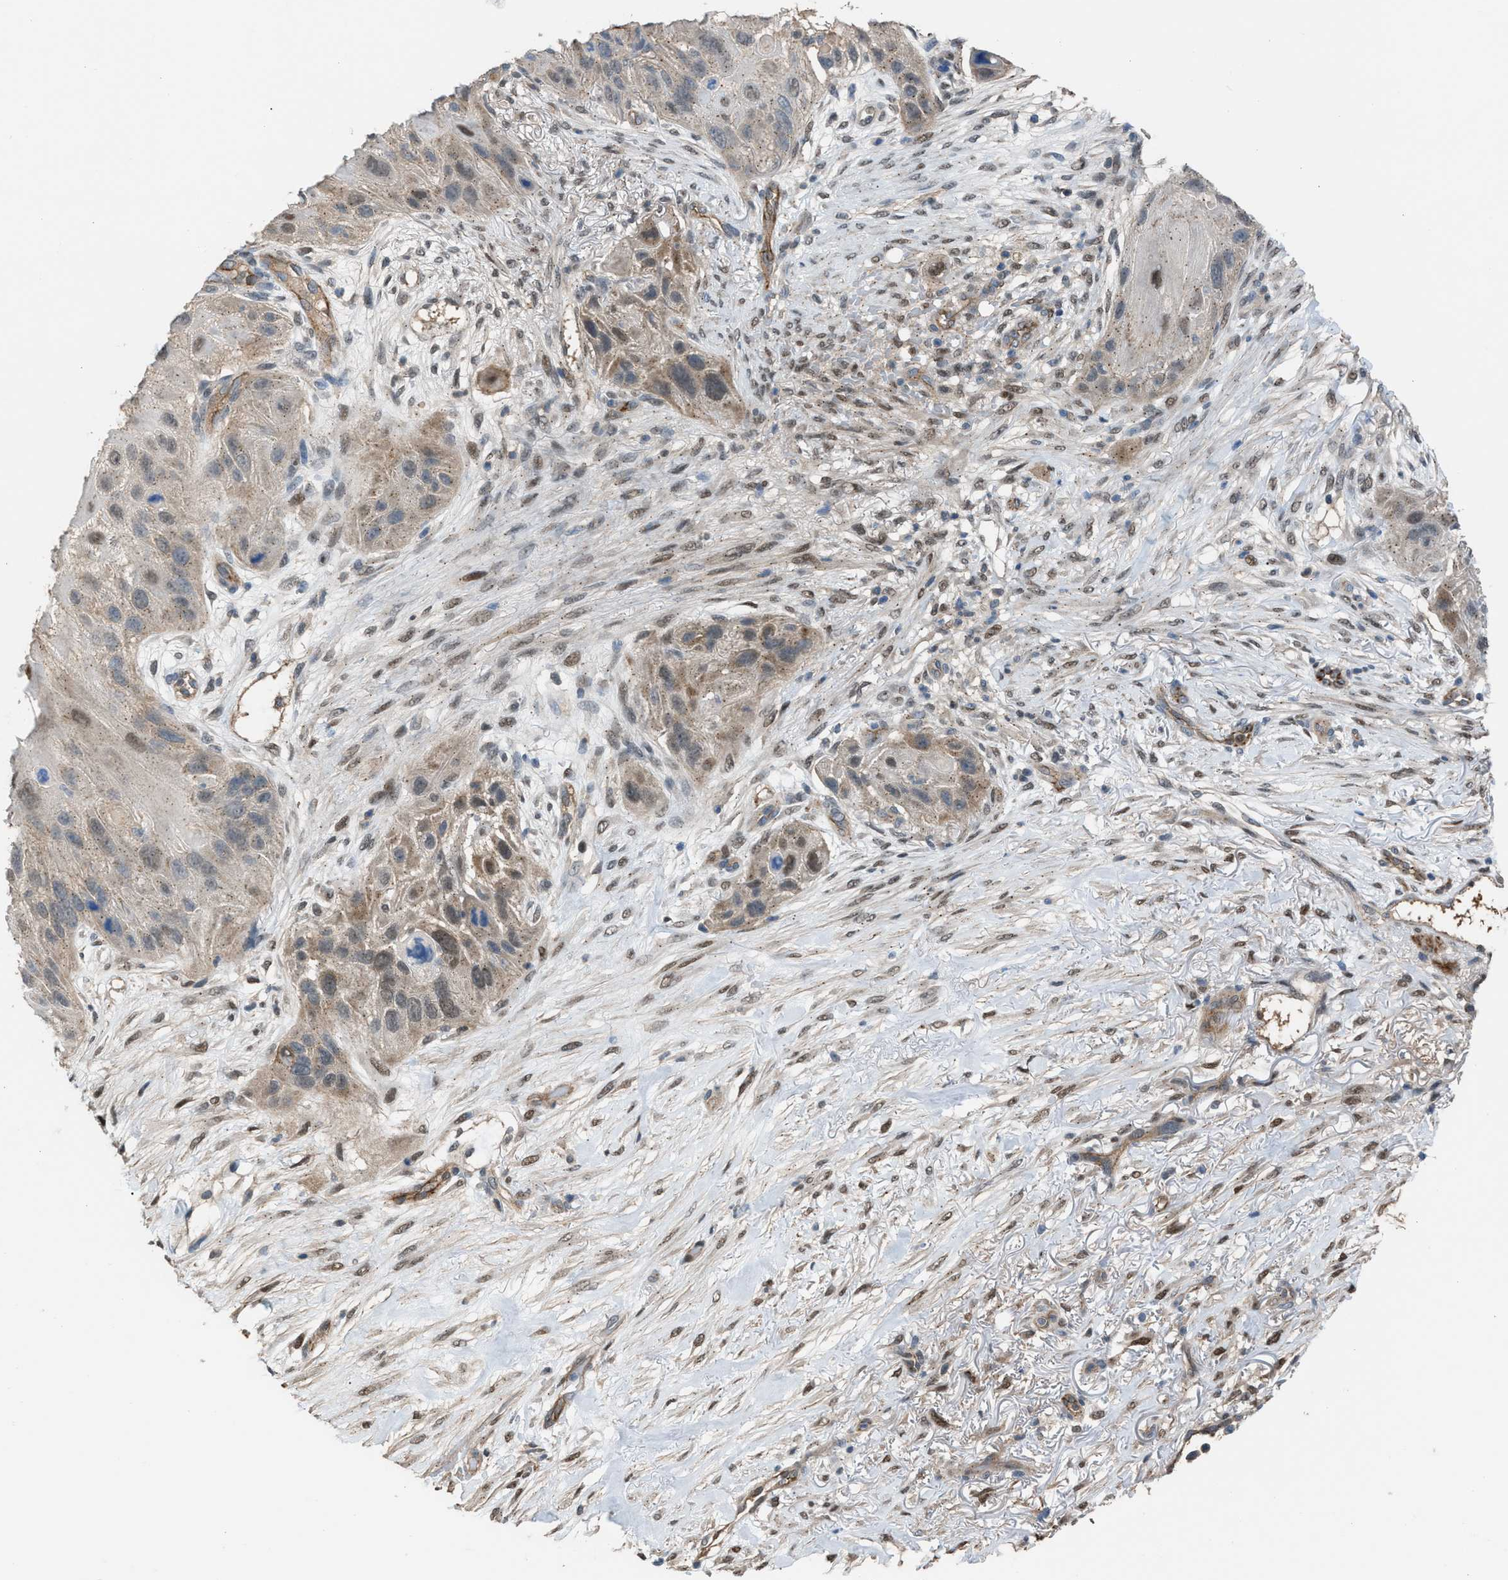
{"staining": {"intensity": "strong", "quantity": "<25%", "location": "cytoplasmic/membranous,nuclear"}, "tissue": "skin cancer", "cell_type": "Tumor cells", "image_type": "cancer", "snomed": [{"axis": "morphology", "description": "Squamous cell carcinoma, NOS"}, {"axis": "topography", "description": "Skin"}], "caption": "This is an image of IHC staining of skin cancer (squamous cell carcinoma), which shows strong expression in the cytoplasmic/membranous and nuclear of tumor cells.", "gene": "CRTC1", "patient": {"sex": "female", "age": 77}}